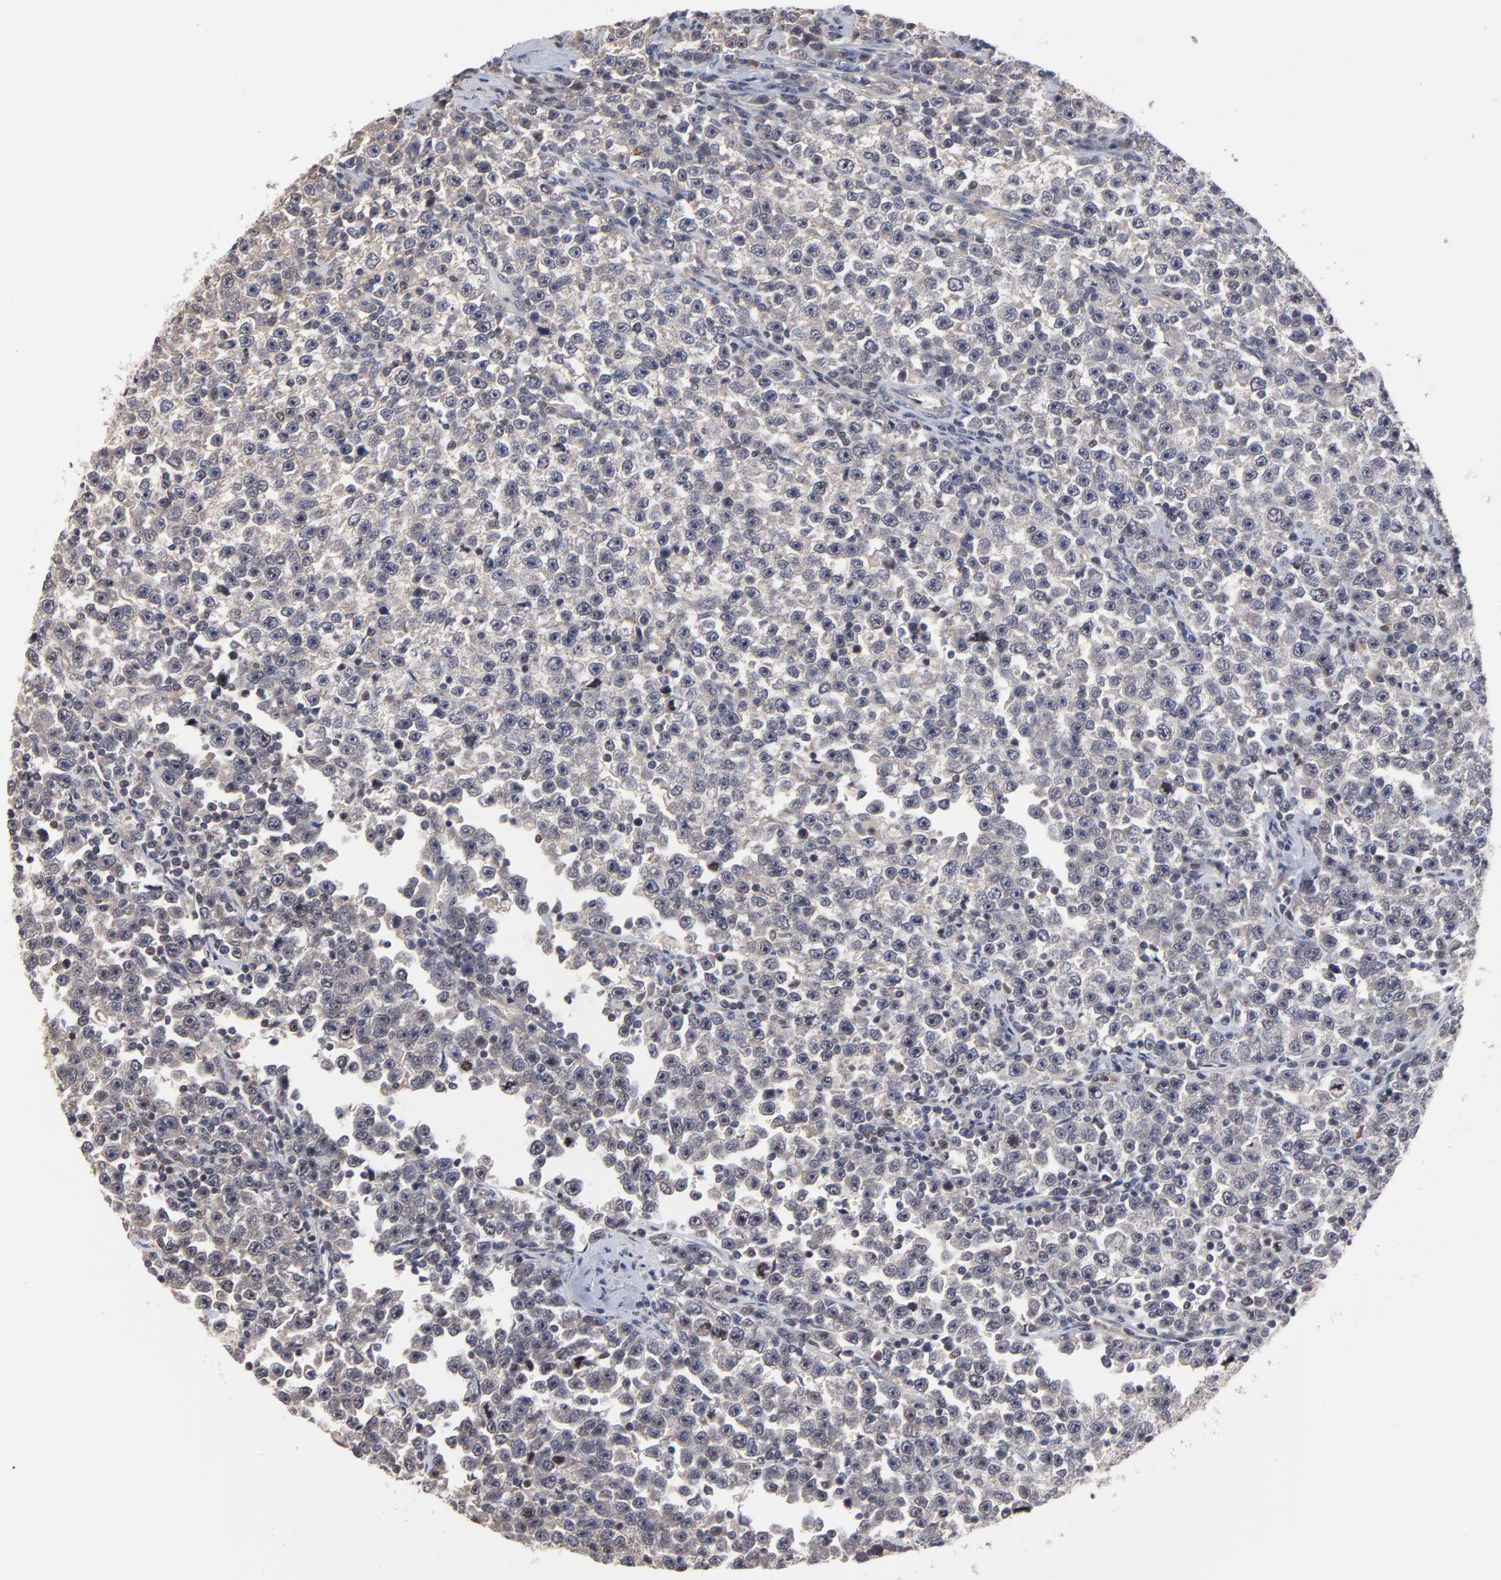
{"staining": {"intensity": "weak", "quantity": "<25%", "location": "cytoplasmic/membranous"}, "tissue": "testis cancer", "cell_type": "Tumor cells", "image_type": "cancer", "snomed": [{"axis": "morphology", "description": "Seminoma, NOS"}, {"axis": "topography", "description": "Testis"}], "caption": "The image exhibits no significant positivity in tumor cells of testis cancer.", "gene": "ZNF157", "patient": {"sex": "male", "age": 43}}